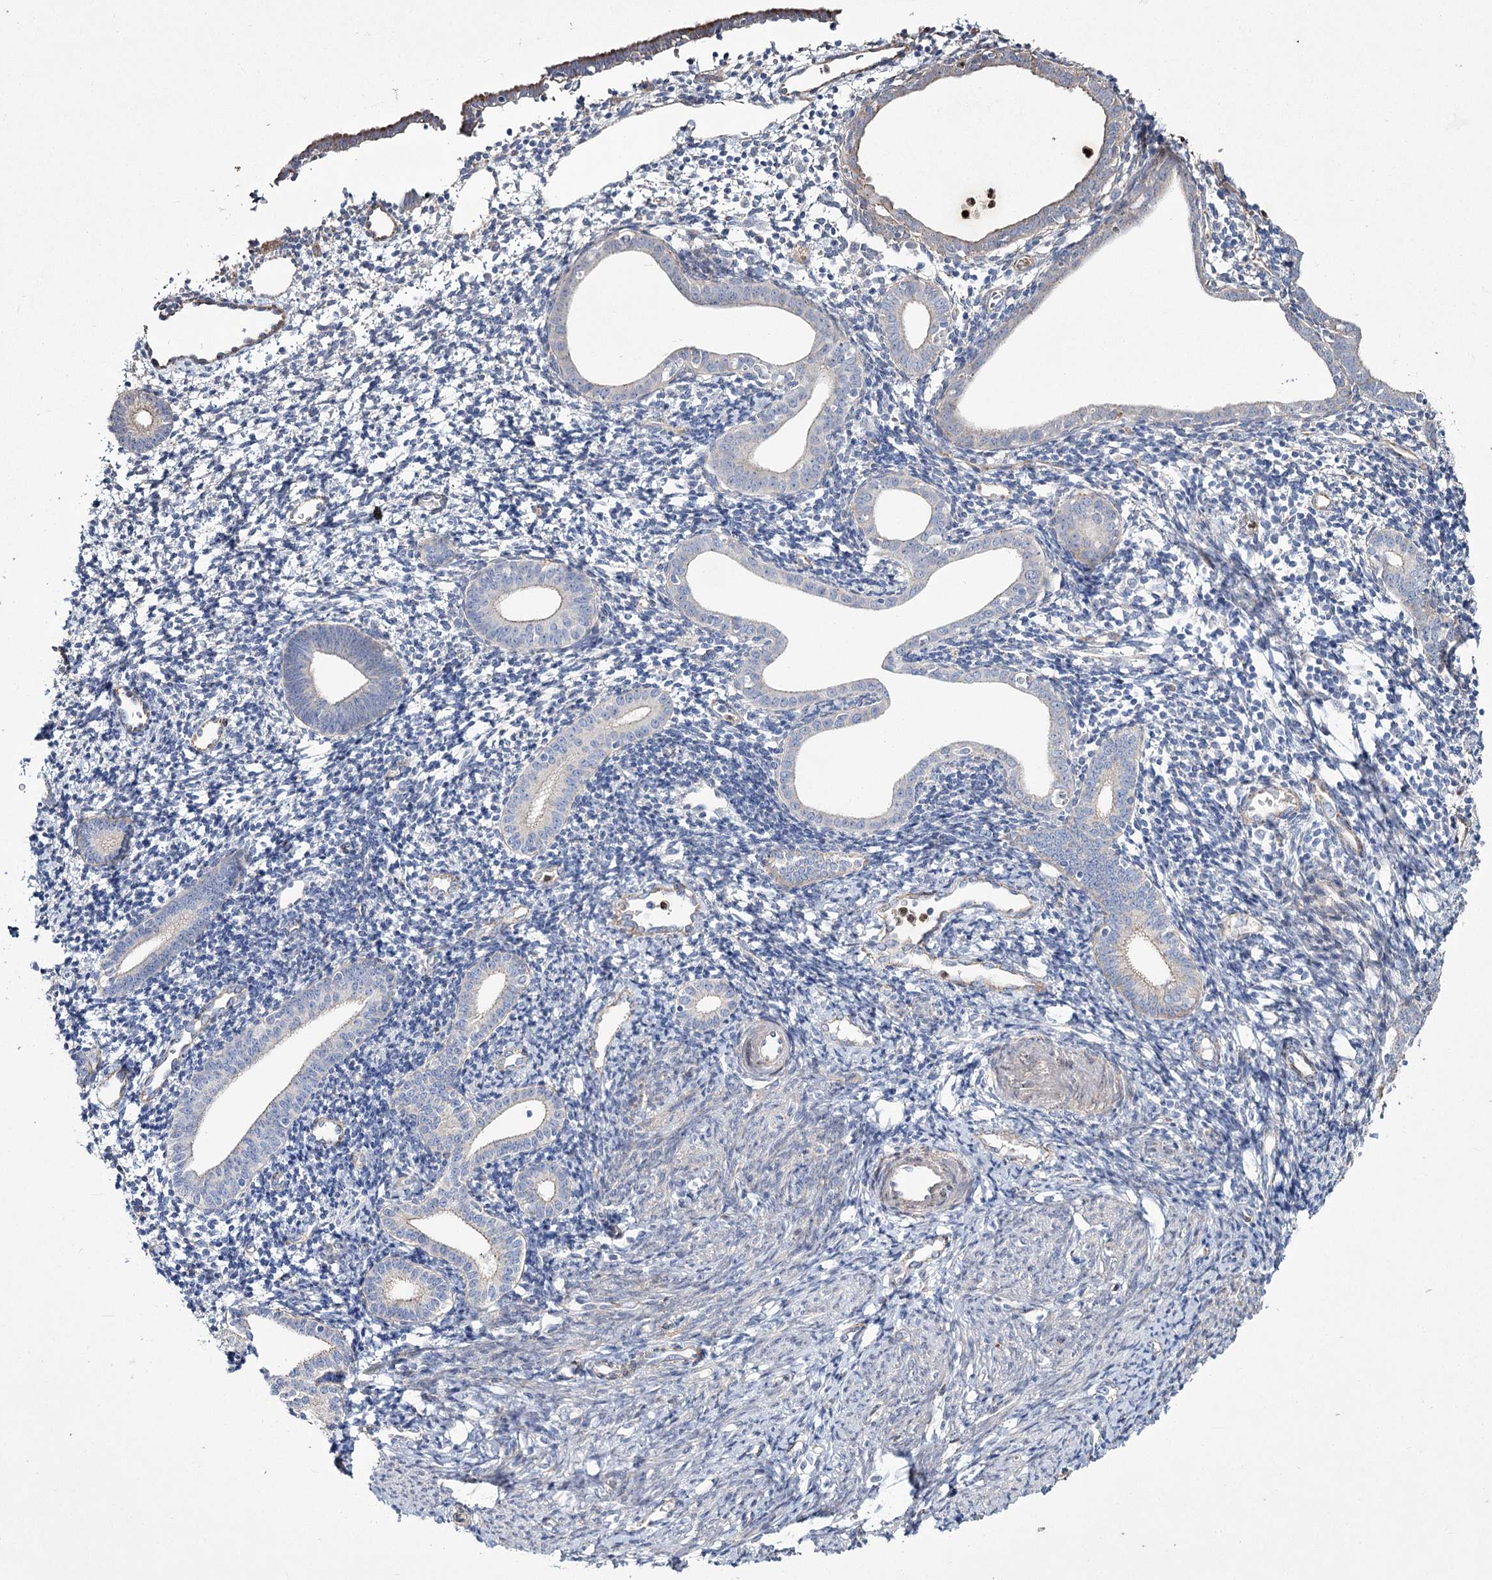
{"staining": {"intensity": "negative", "quantity": "none", "location": "none"}, "tissue": "endometrium", "cell_type": "Cells in endometrial stroma", "image_type": "normal", "snomed": [{"axis": "morphology", "description": "Normal tissue, NOS"}, {"axis": "topography", "description": "Endometrium"}], "caption": "This is an IHC photomicrograph of unremarkable human endometrium. There is no expression in cells in endometrial stroma.", "gene": "ME3", "patient": {"sex": "female", "age": 56}}